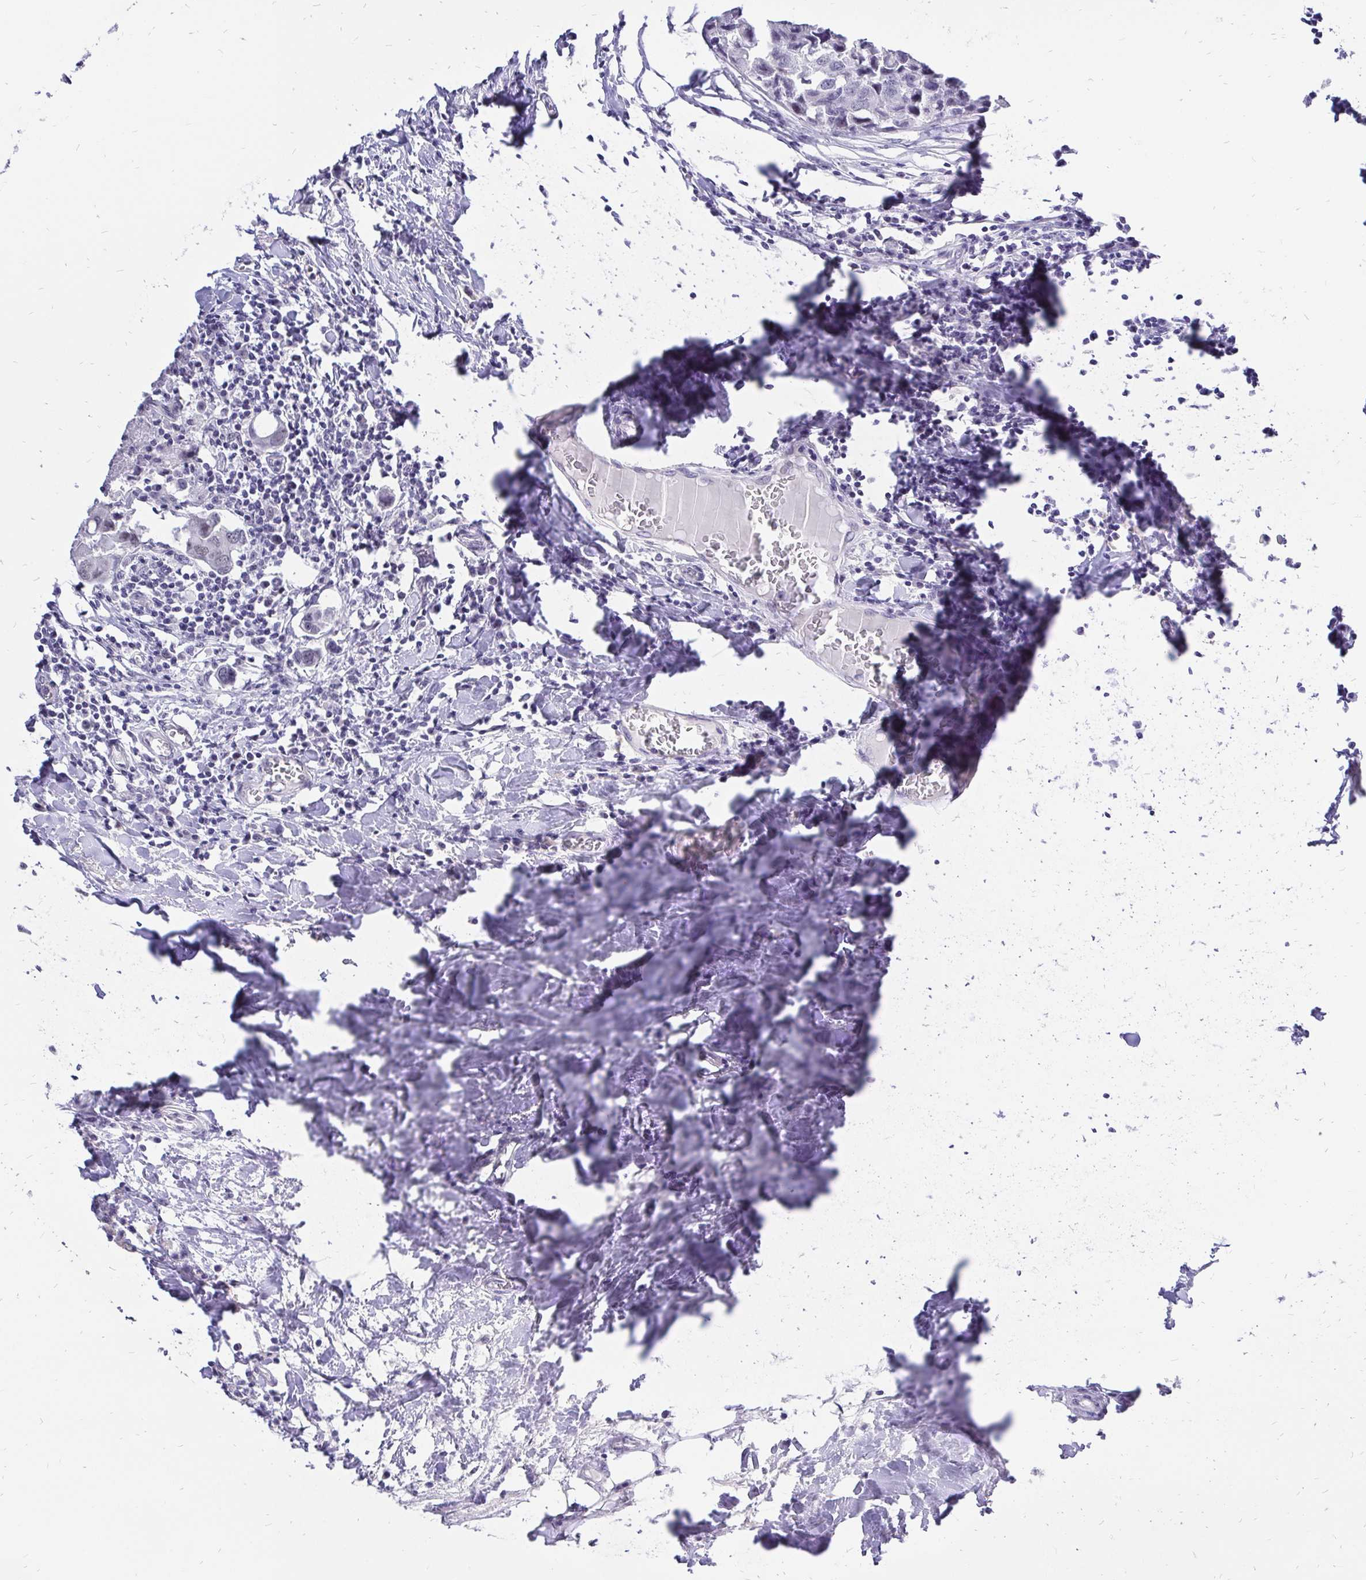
{"staining": {"intensity": "negative", "quantity": "none", "location": "none"}, "tissue": "breast cancer", "cell_type": "Tumor cells", "image_type": "cancer", "snomed": [{"axis": "morphology", "description": "Duct carcinoma"}, {"axis": "topography", "description": "Breast"}], "caption": "DAB (3,3'-diaminobenzidine) immunohistochemical staining of human breast intraductal carcinoma reveals no significant staining in tumor cells. (Stains: DAB immunohistochemistry (IHC) with hematoxylin counter stain, Microscopy: brightfield microscopy at high magnification).", "gene": "ZNF860", "patient": {"sex": "female", "age": 27}}